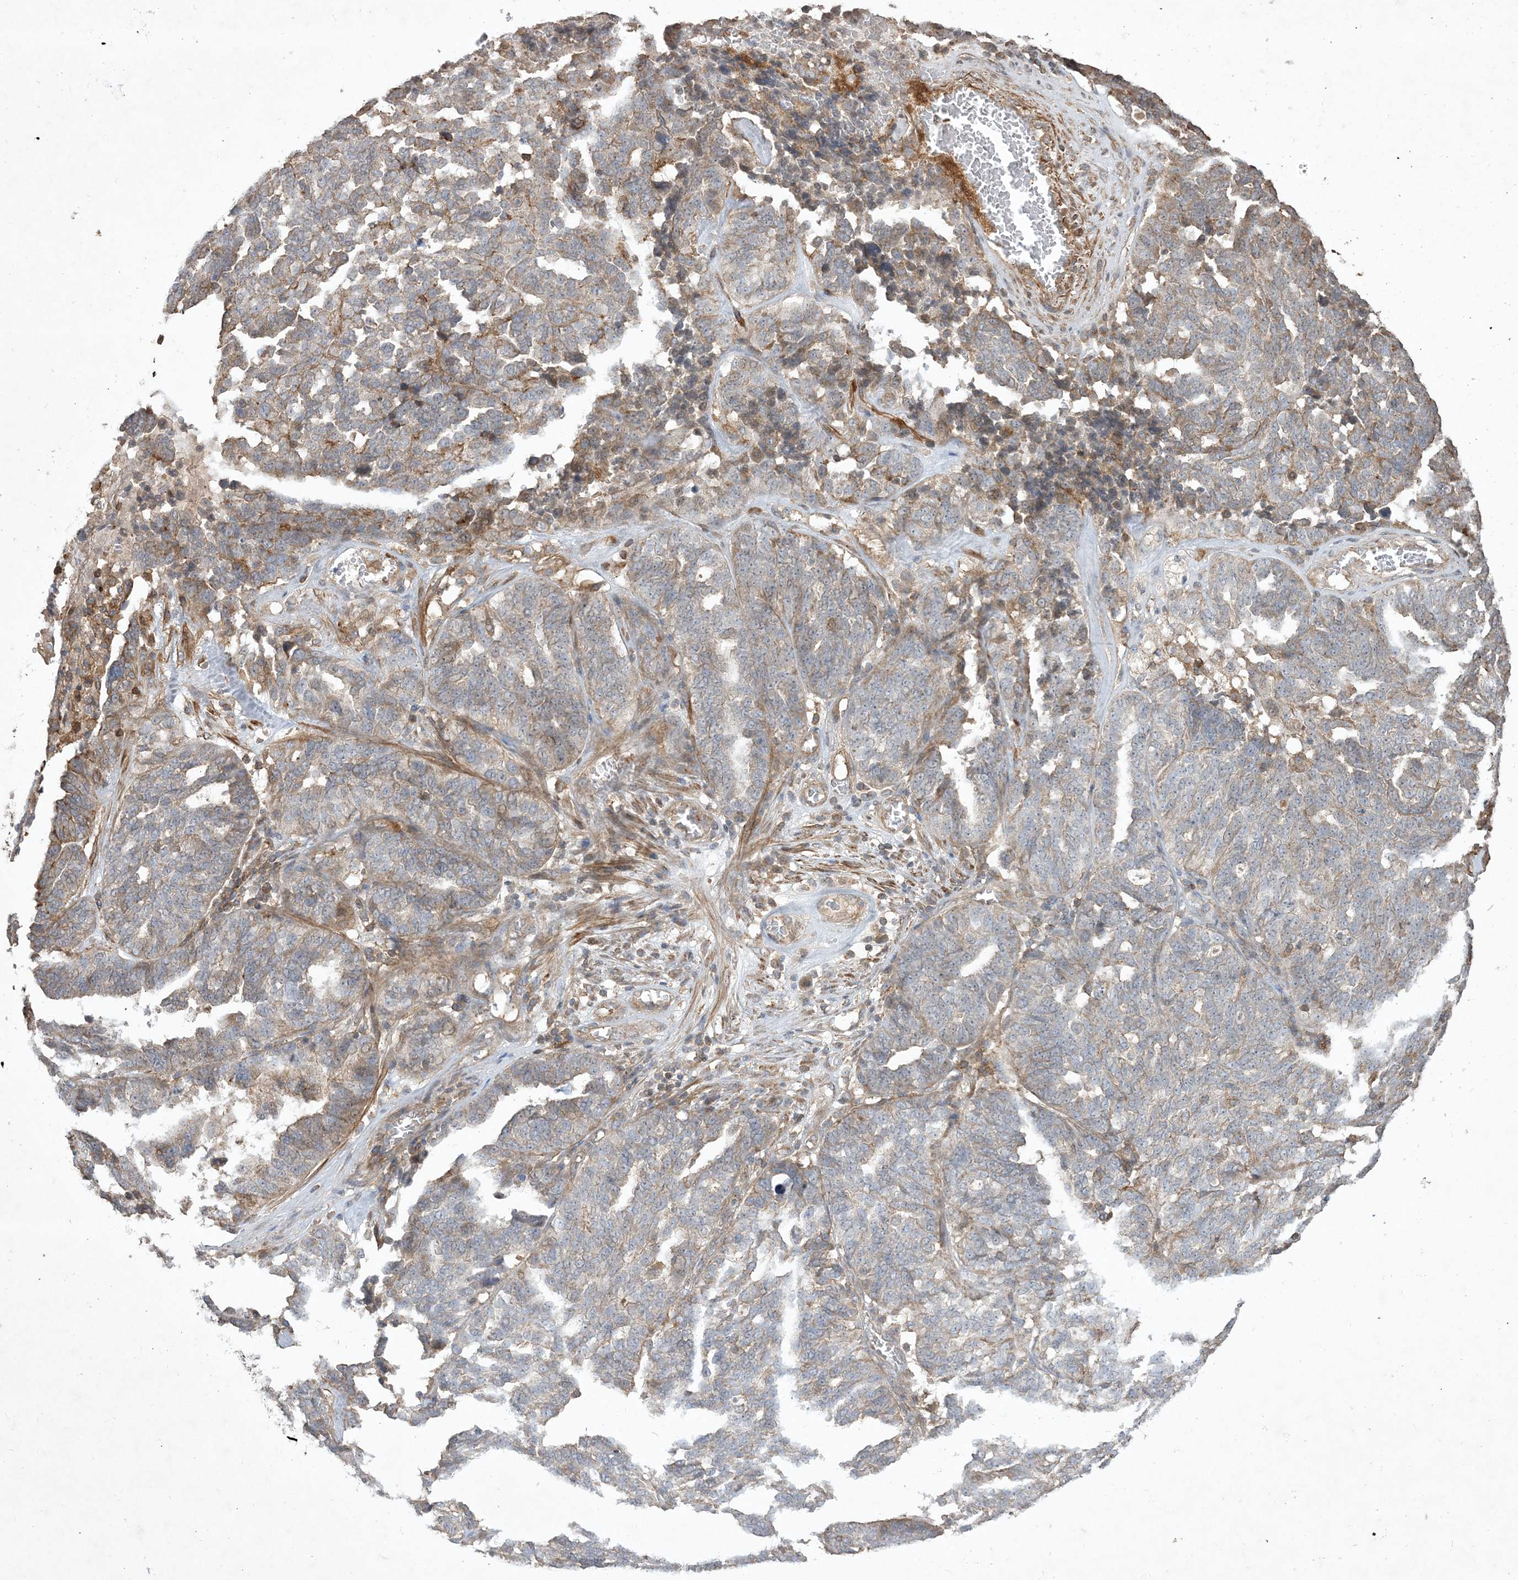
{"staining": {"intensity": "moderate", "quantity": "<25%", "location": "cytoplasmic/membranous"}, "tissue": "ovarian cancer", "cell_type": "Tumor cells", "image_type": "cancer", "snomed": [{"axis": "morphology", "description": "Cystadenocarcinoma, serous, NOS"}, {"axis": "topography", "description": "Ovary"}], "caption": "Immunohistochemical staining of serous cystadenocarcinoma (ovarian) reveals low levels of moderate cytoplasmic/membranous protein expression in about <25% of tumor cells. Using DAB (brown) and hematoxylin (blue) stains, captured at high magnification using brightfield microscopy.", "gene": "PRRT3", "patient": {"sex": "female", "age": 59}}